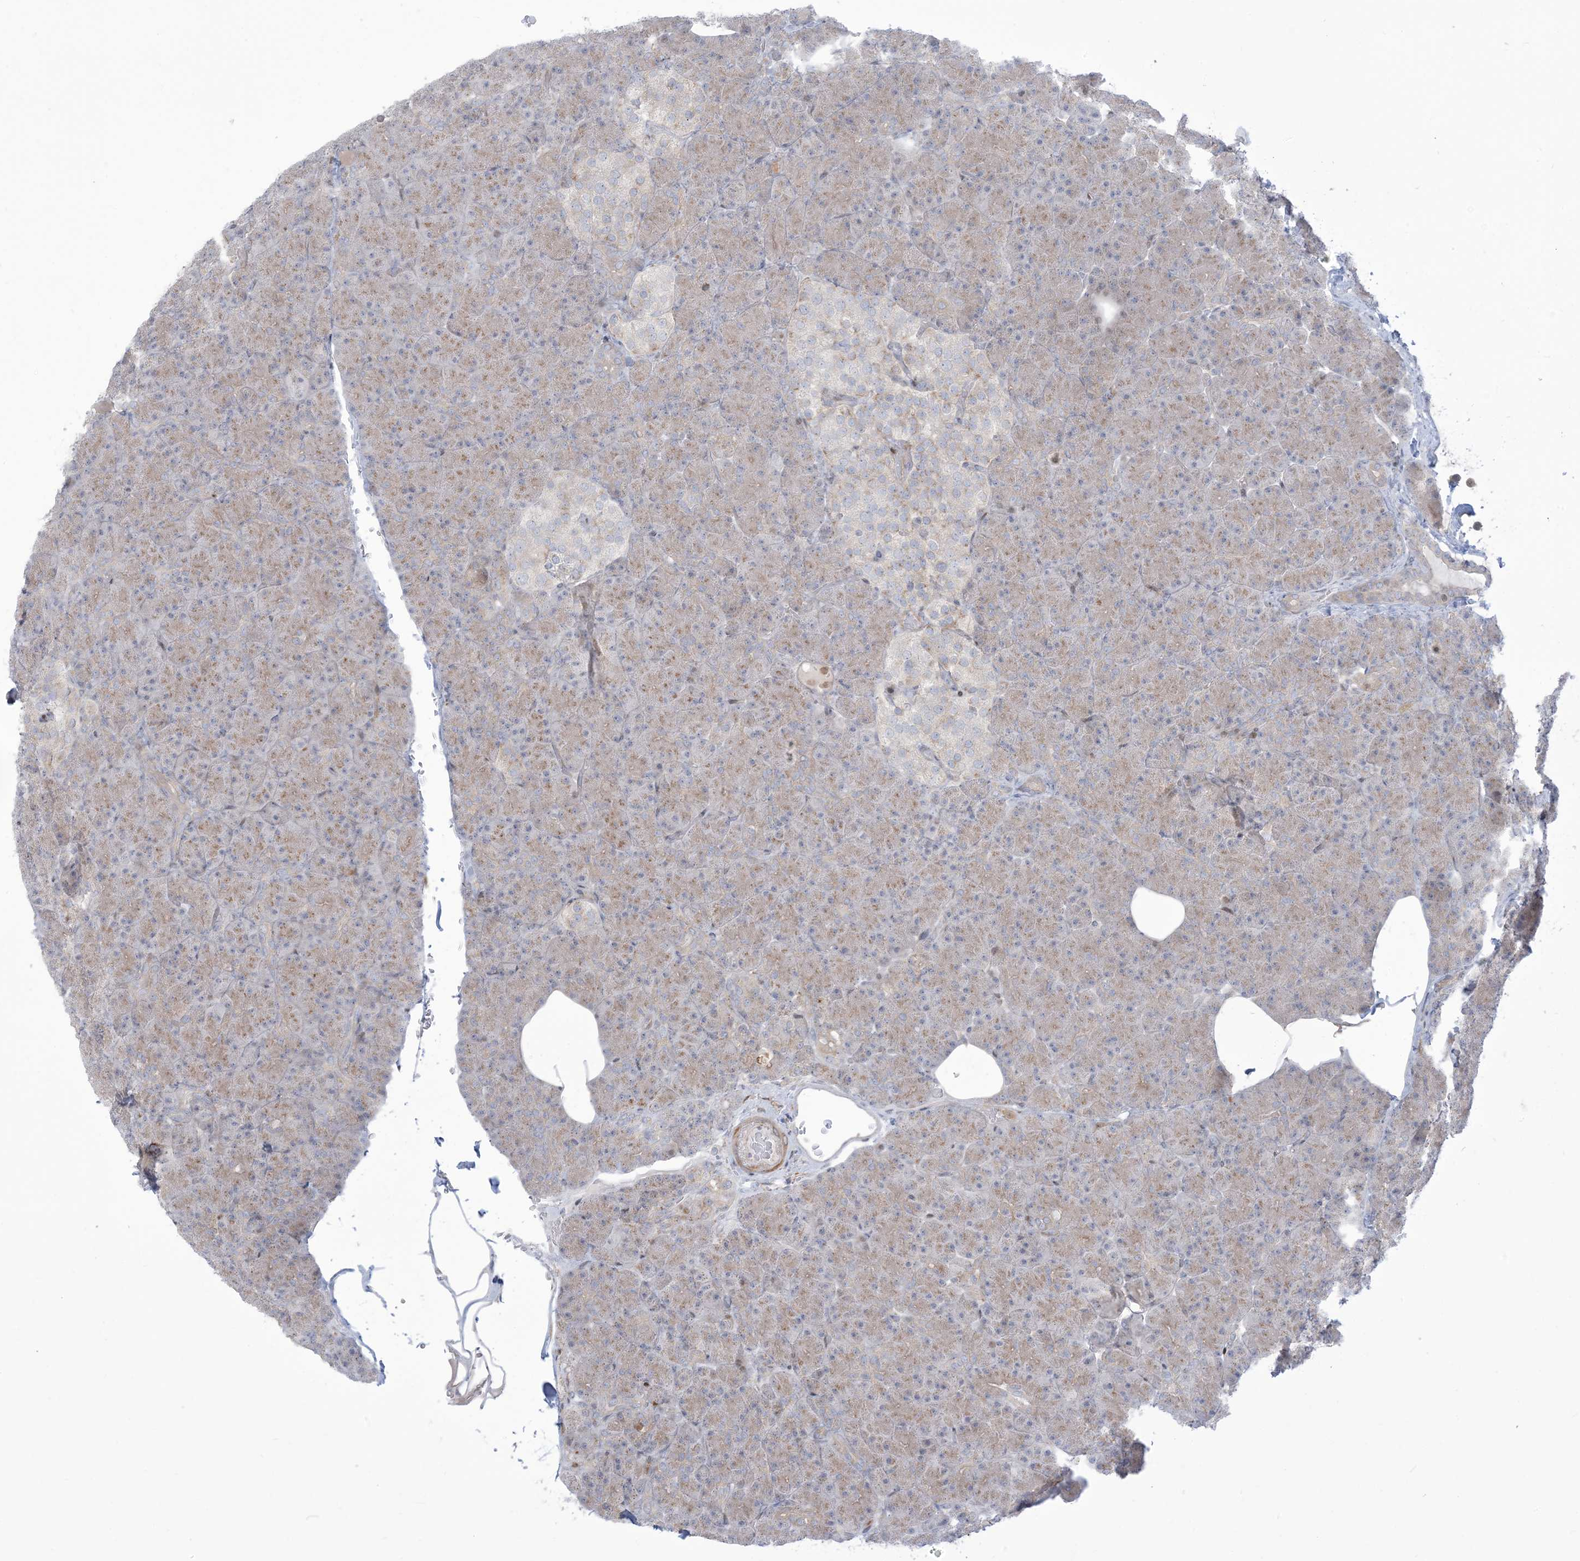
{"staining": {"intensity": "moderate", "quantity": "25%-75%", "location": "cytoplasmic/membranous"}, "tissue": "pancreas", "cell_type": "Exocrine glandular cells", "image_type": "normal", "snomed": [{"axis": "morphology", "description": "Normal tissue, NOS"}, {"axis": "topography", "description": "Pancreas"}], "caption": "Pancreas was stained to show a protein in brown. There is medium levels of moderate cytoplasmic/membranous positivity in about 25%-75% of exocrine glandular cells. The protein is stained brown, and the nuclei are stained in blue (DAB IHC with brightfield microscopy, high magnification).", "gene": "AFTPH", "patient": {"sex": "female", "age": 43}}